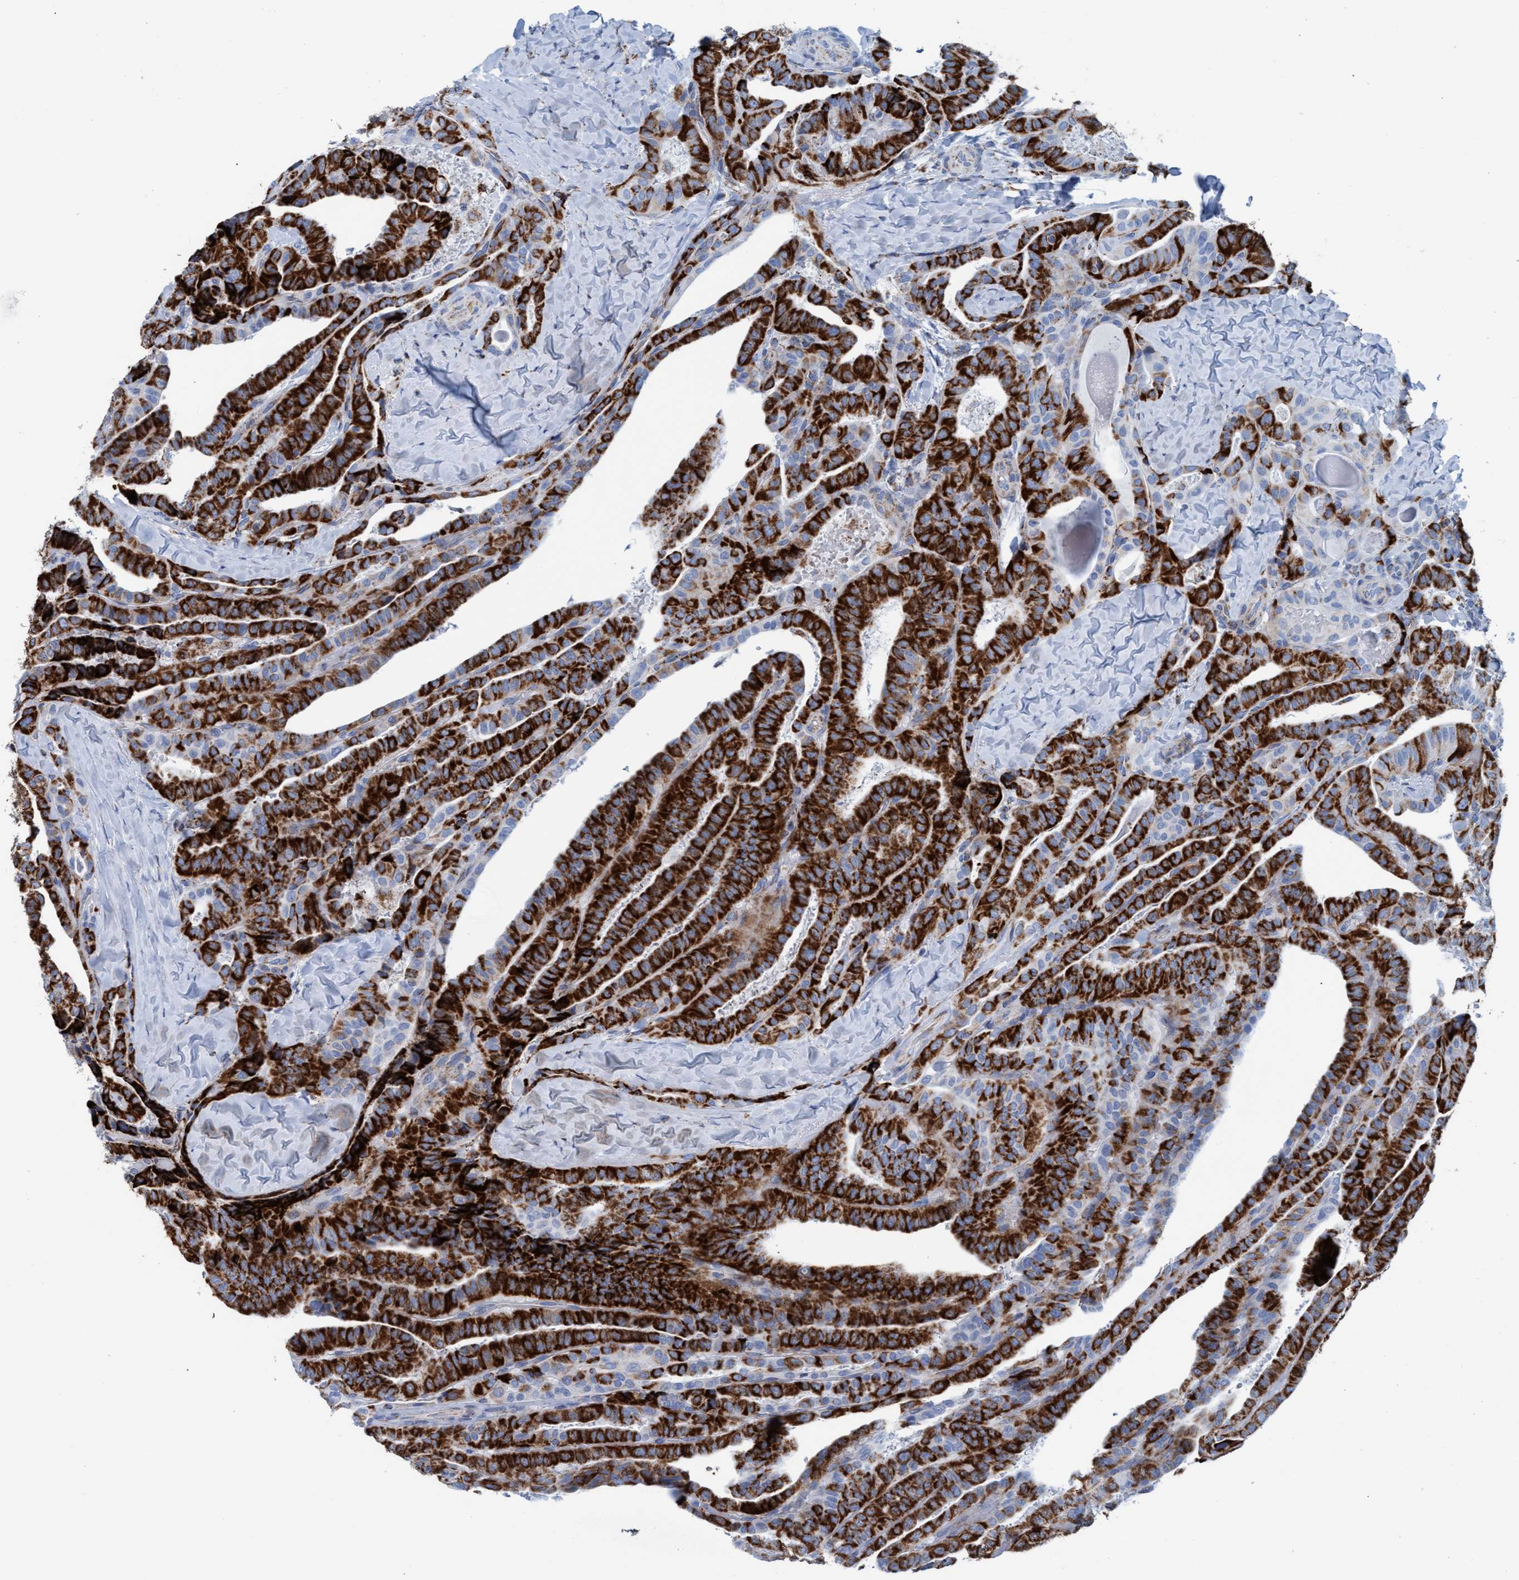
{"staining": {"intensity": "strong", "quantity": ">75%", "location": "cytoplasmic/membranous"}, "tissue": "thyroid cancer", "cell_type": "Tumor cells", "image_type": "cancer", "snomed": [{"axis": "morphology", "description": "Papillary adenocarcinoma, NOS"}, {"axis": "topography", "description": "Thyroid gland"}], "caption": "Strong cytoplasmic/membranous expression is identified in approximately >75% of tumor cells in papillary adenocarcinoma (thyroid). (Stains: DAB (3,3'-diaminobenzidine) in brown, nuclei in blue, Microscopy: brightfield microscopy at high magnification).", "gene": "GGA3", "patient": {"sex": "male", "age": 77}}